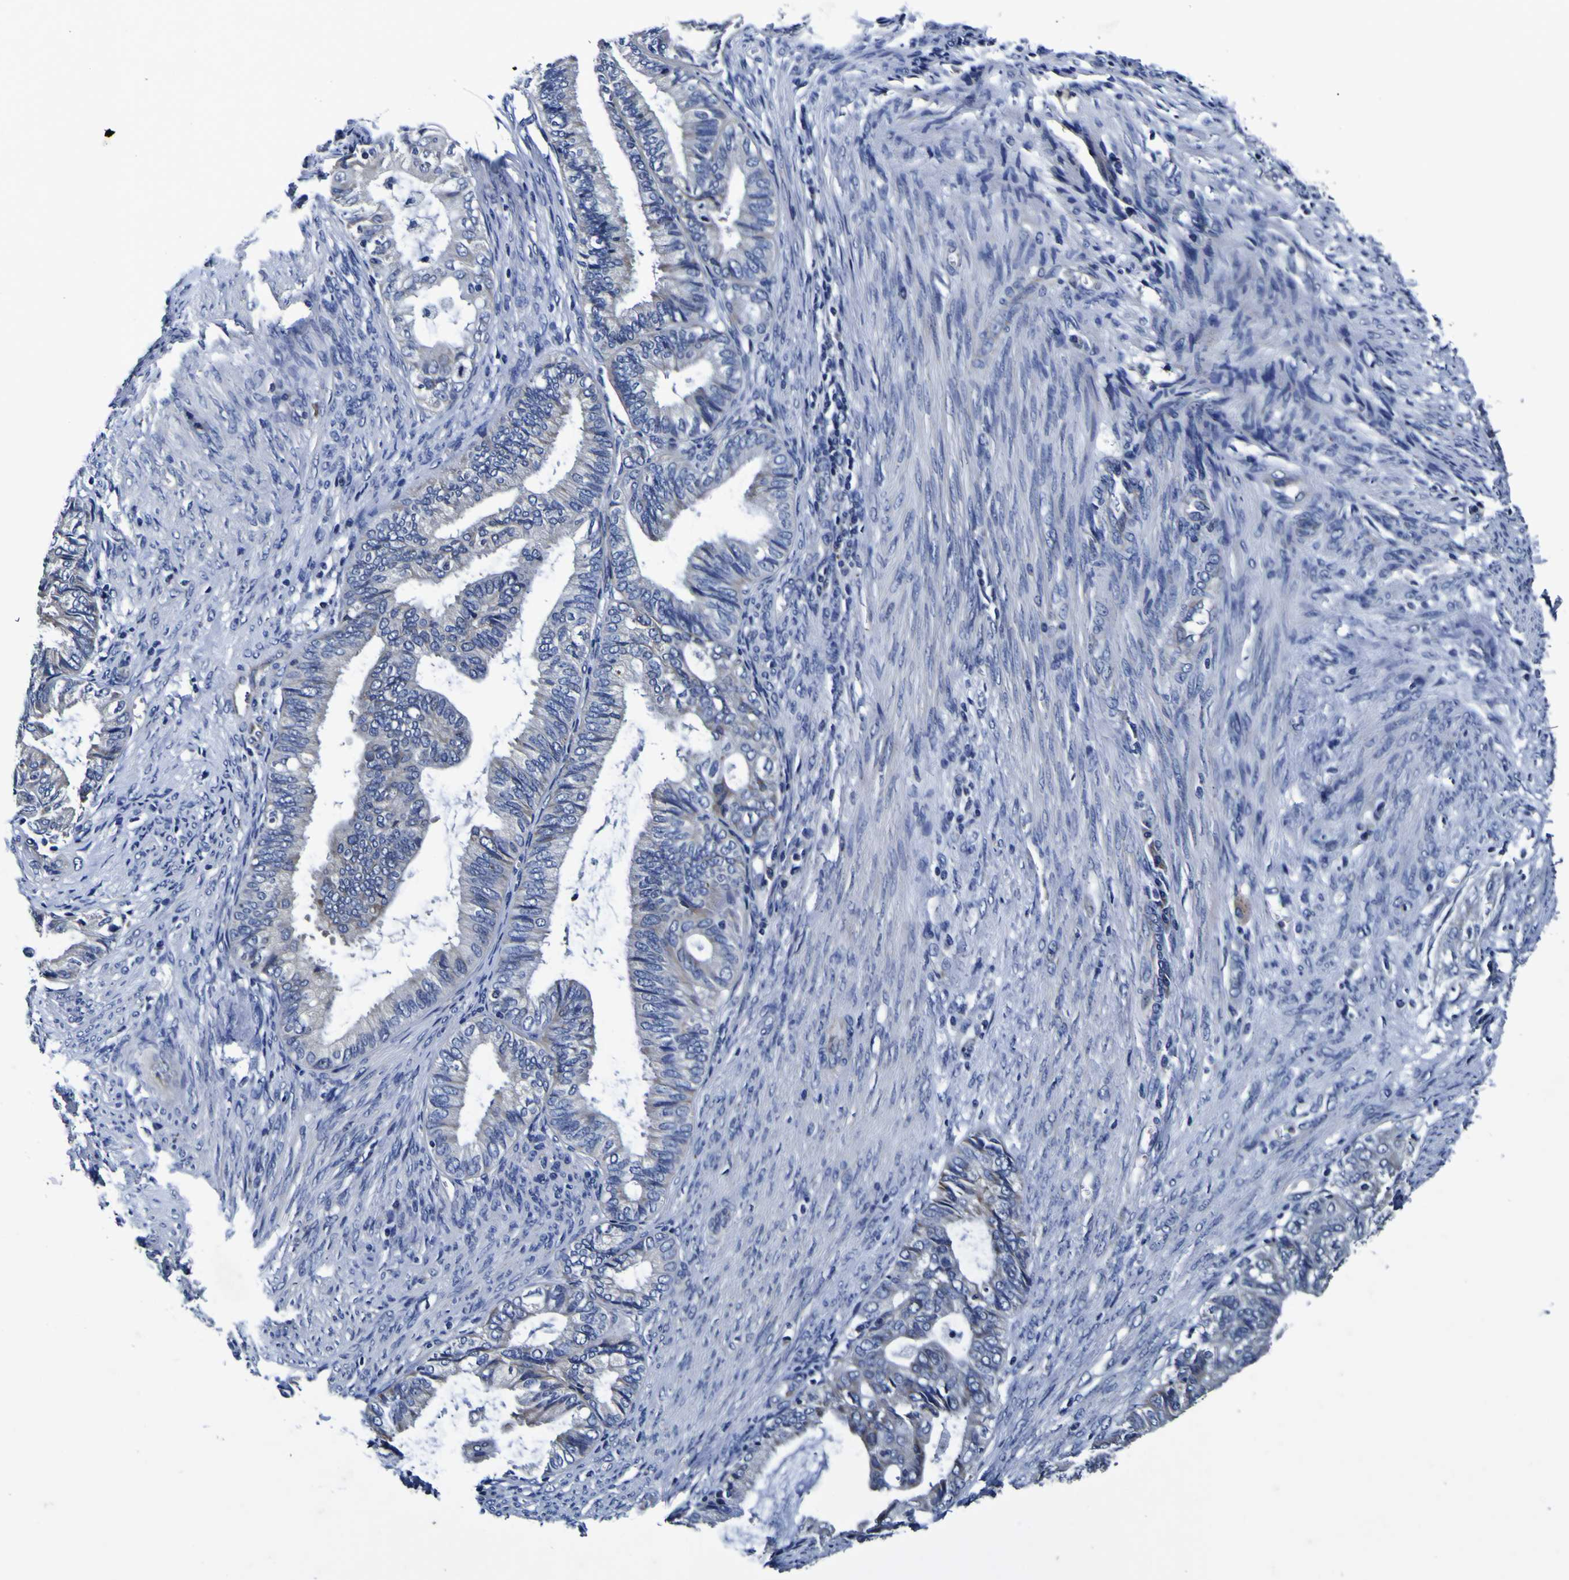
{"staining": {"intensity": "negative", "quantity": "none", "location": "none"}, "tissue": "endometrial cancer", "cell_type": "Tumor cells", "image_type": "cancer", "snomed": [{"axis": "morphology", "description": "Adenocarcinoma, NOS"}, {"axis": "topography", "description": "Endometrium"}], "caption": "This image is of endometrial cancer stained with immunohistochemistry to label a protein in brown with the nuclei are counter-stained blue. There is no staining in tumor cells.", "gene": "PANK4", "patient": {"sex": "female", "age": 86}}